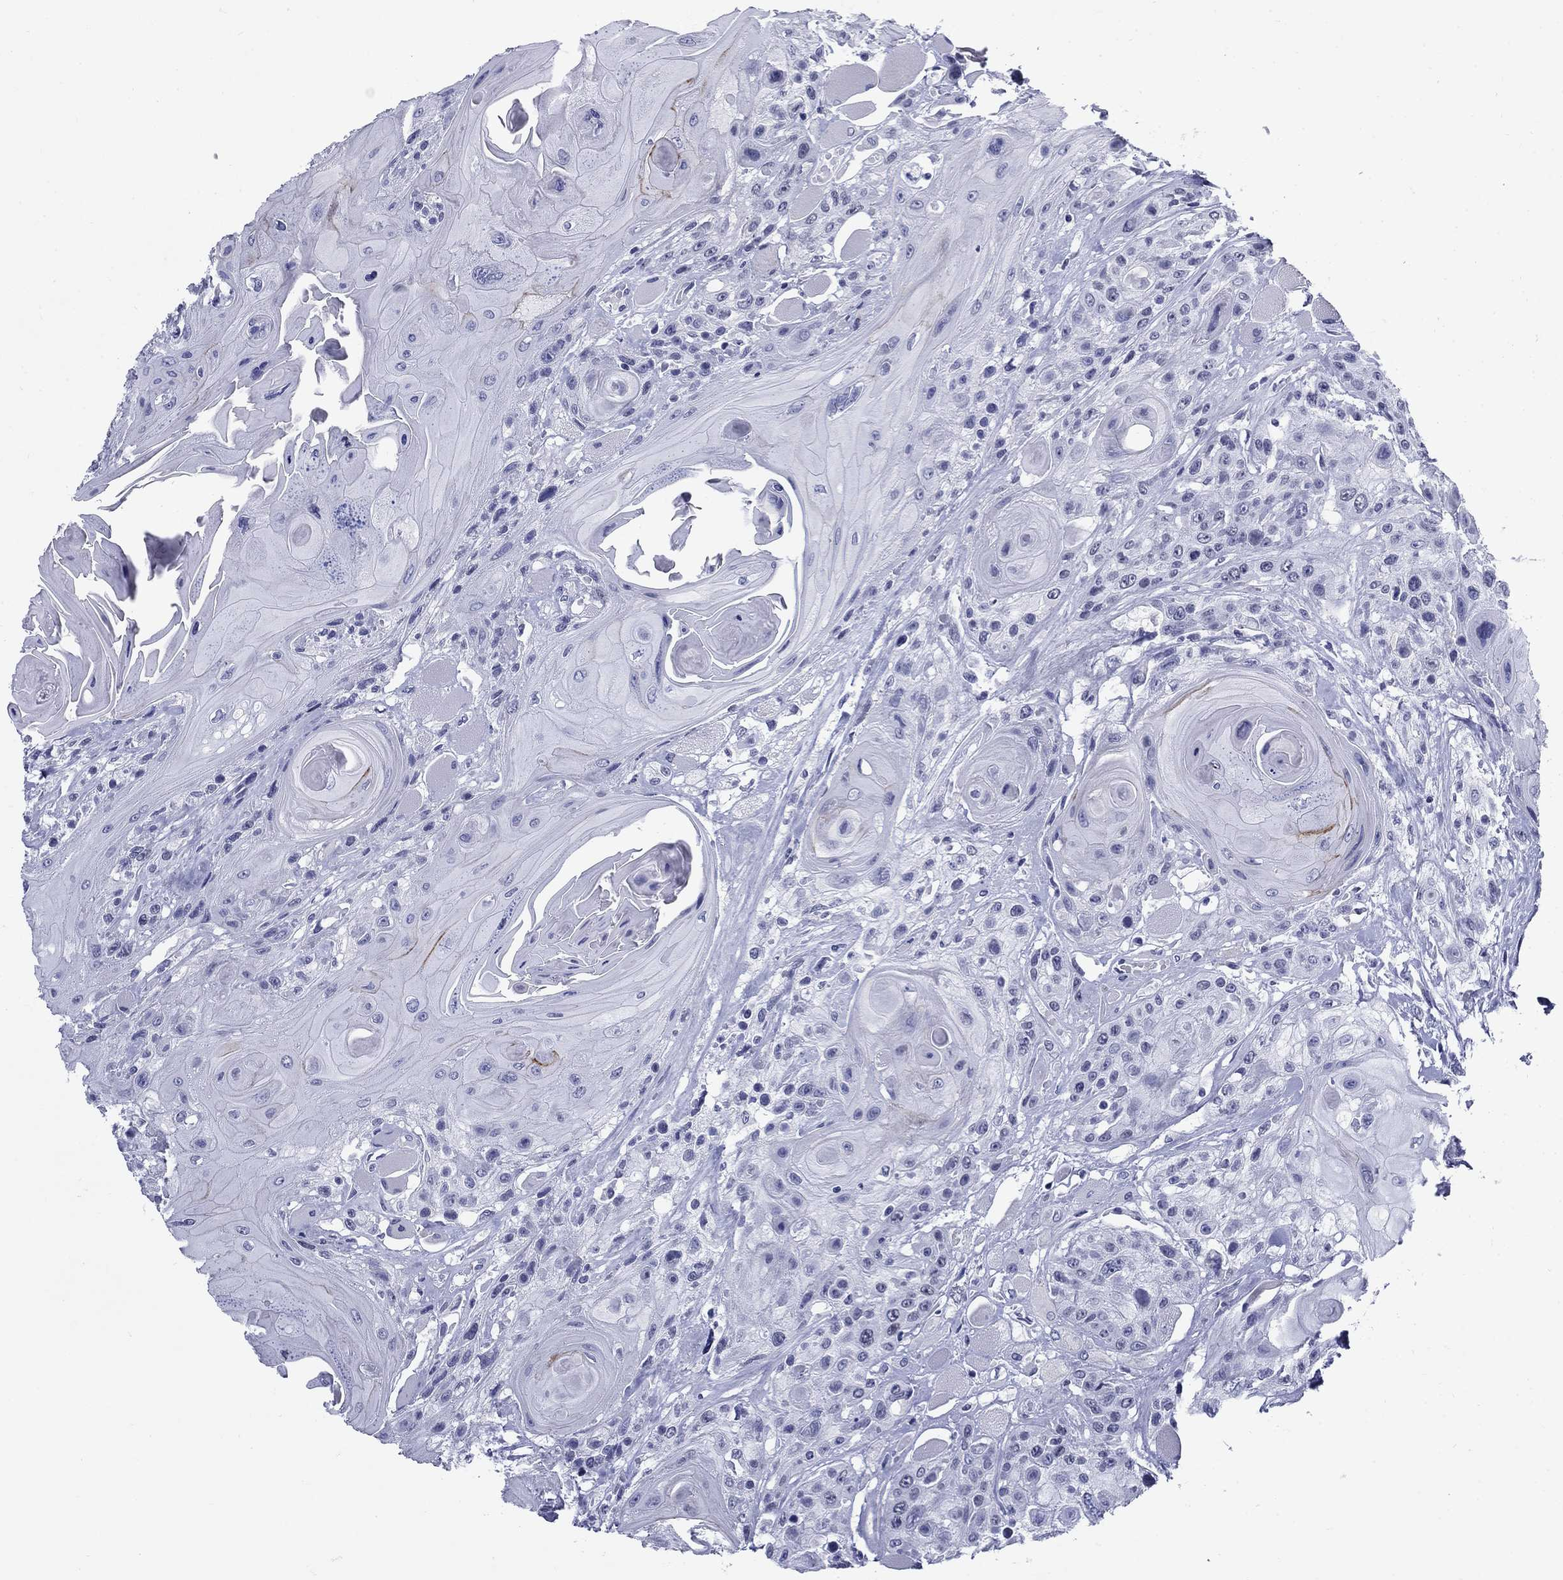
{"staining": {"intensity": "weak", "quantity": "<25%", "location": "cytoplasmic/membranous"}, "tissue": "head and neck cancer", "cell_type": "Tumor cells", "image_type": "cancer", "snomed": [{"axis": "morphology", "description": "Squamous cell carcinoma, NOS"}, {"axis": "topography", "description": "Head-Neck"}], "caption": "Immunohistochemical staining of head and neck squamous cell carcinoma displays no significant positivity in tumor cells. Brightfield microscopy of immunohistochemistry (IHC) stained with DAB (brown) and hematoxylin (blue), captured at high magnification.", "gene": "C4orf19", "patient": {"sex": "female", "age": 59}}